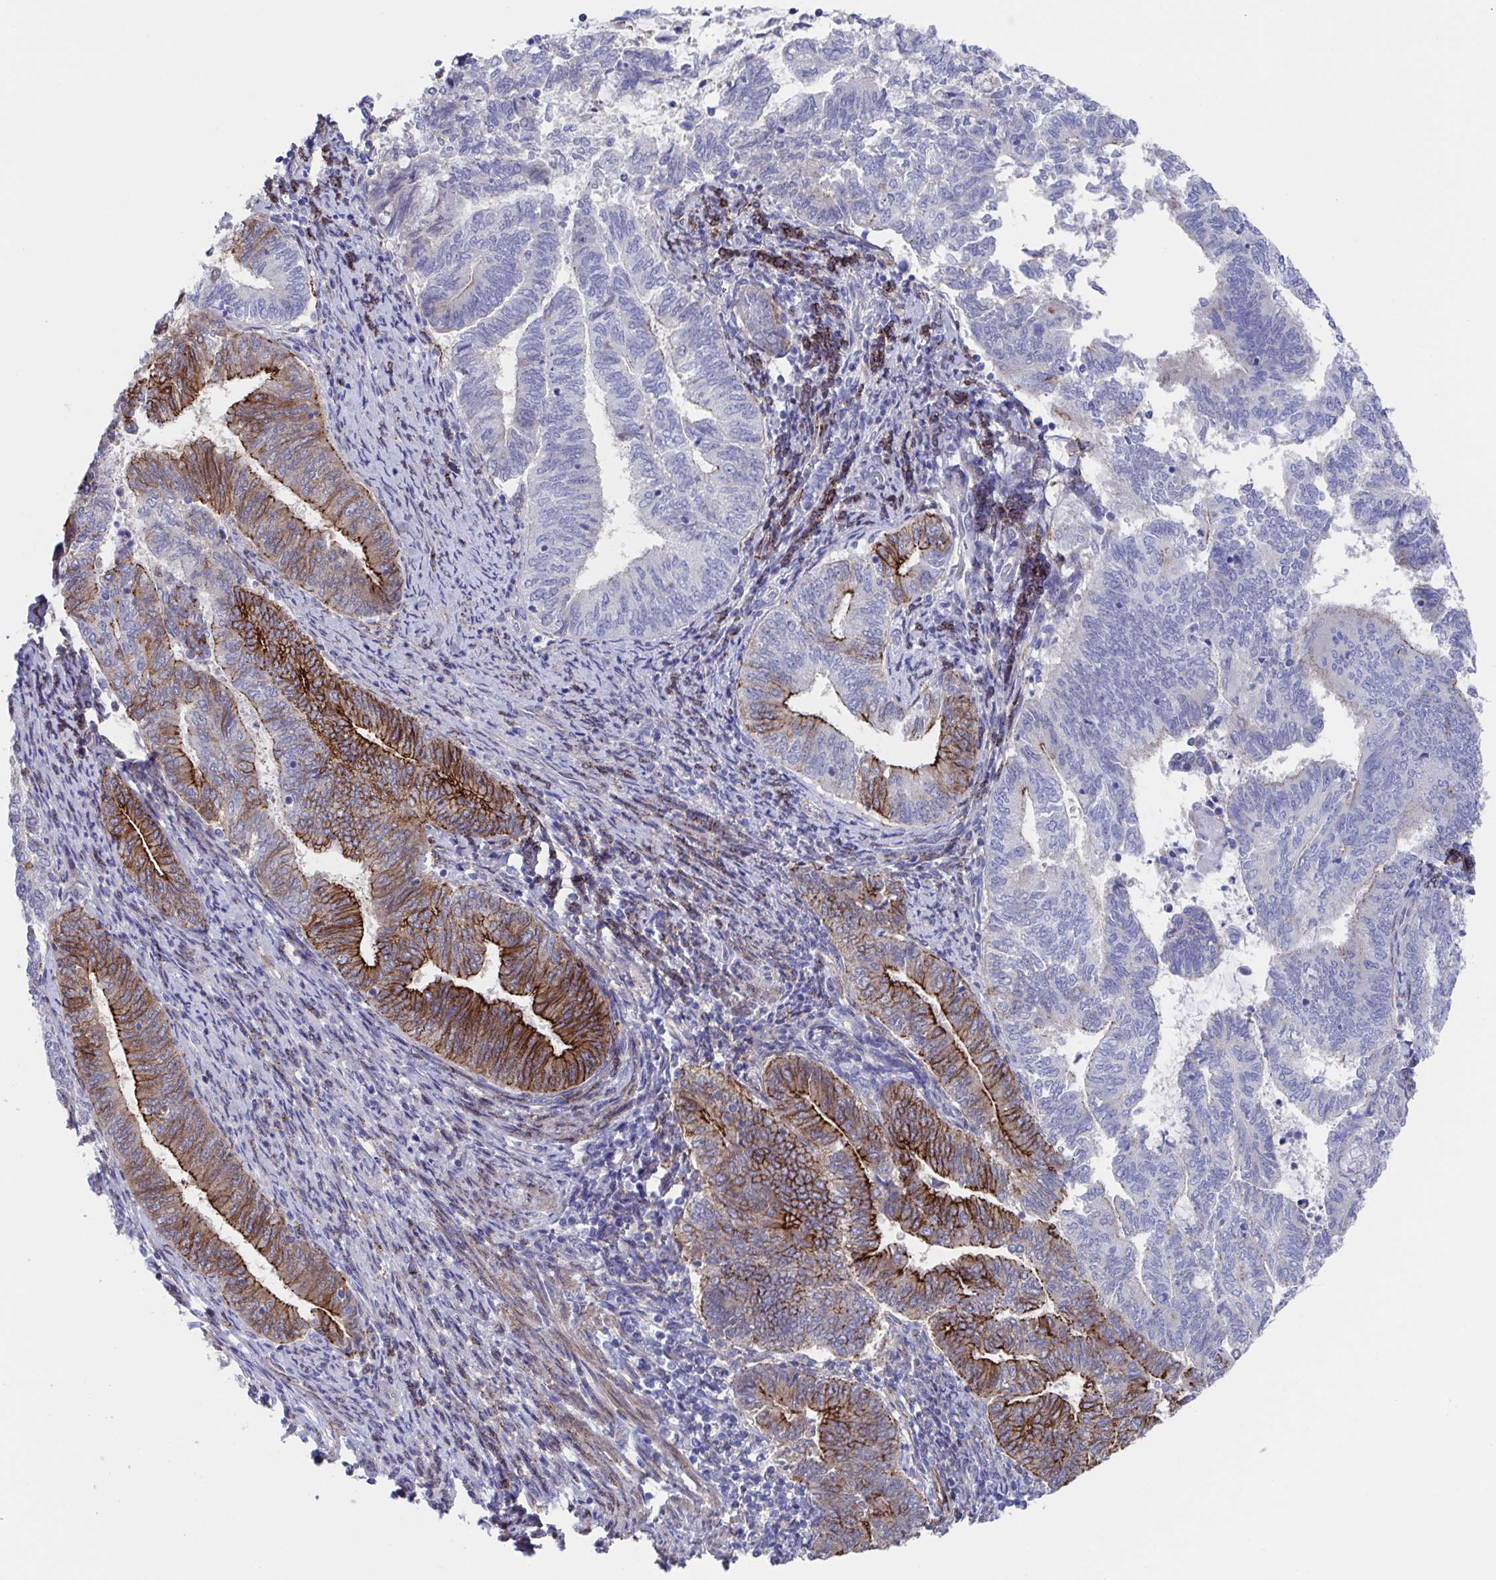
{"staining": {"intensity": "moderate", "quantity": "25%-75%", "location": "cytoplasmic/membranous"}, "tissue": "endometrial cancer", "cell_type": "Tumor cells", "image_type": "cancer", "snomed": [{"axis": "morphology", "description": "Adenocarcinoma, NOS"}, {"axis": "topography", "description": "Endometrium"}], "caption": "Moderate cytoplasmic/membranous expression for a protein is identified in approximately 25%-75% of tumor cells of endometrial cancer using IHC.", "gene": "CDH2", "patient": {"sex": "female", "age": 65}}